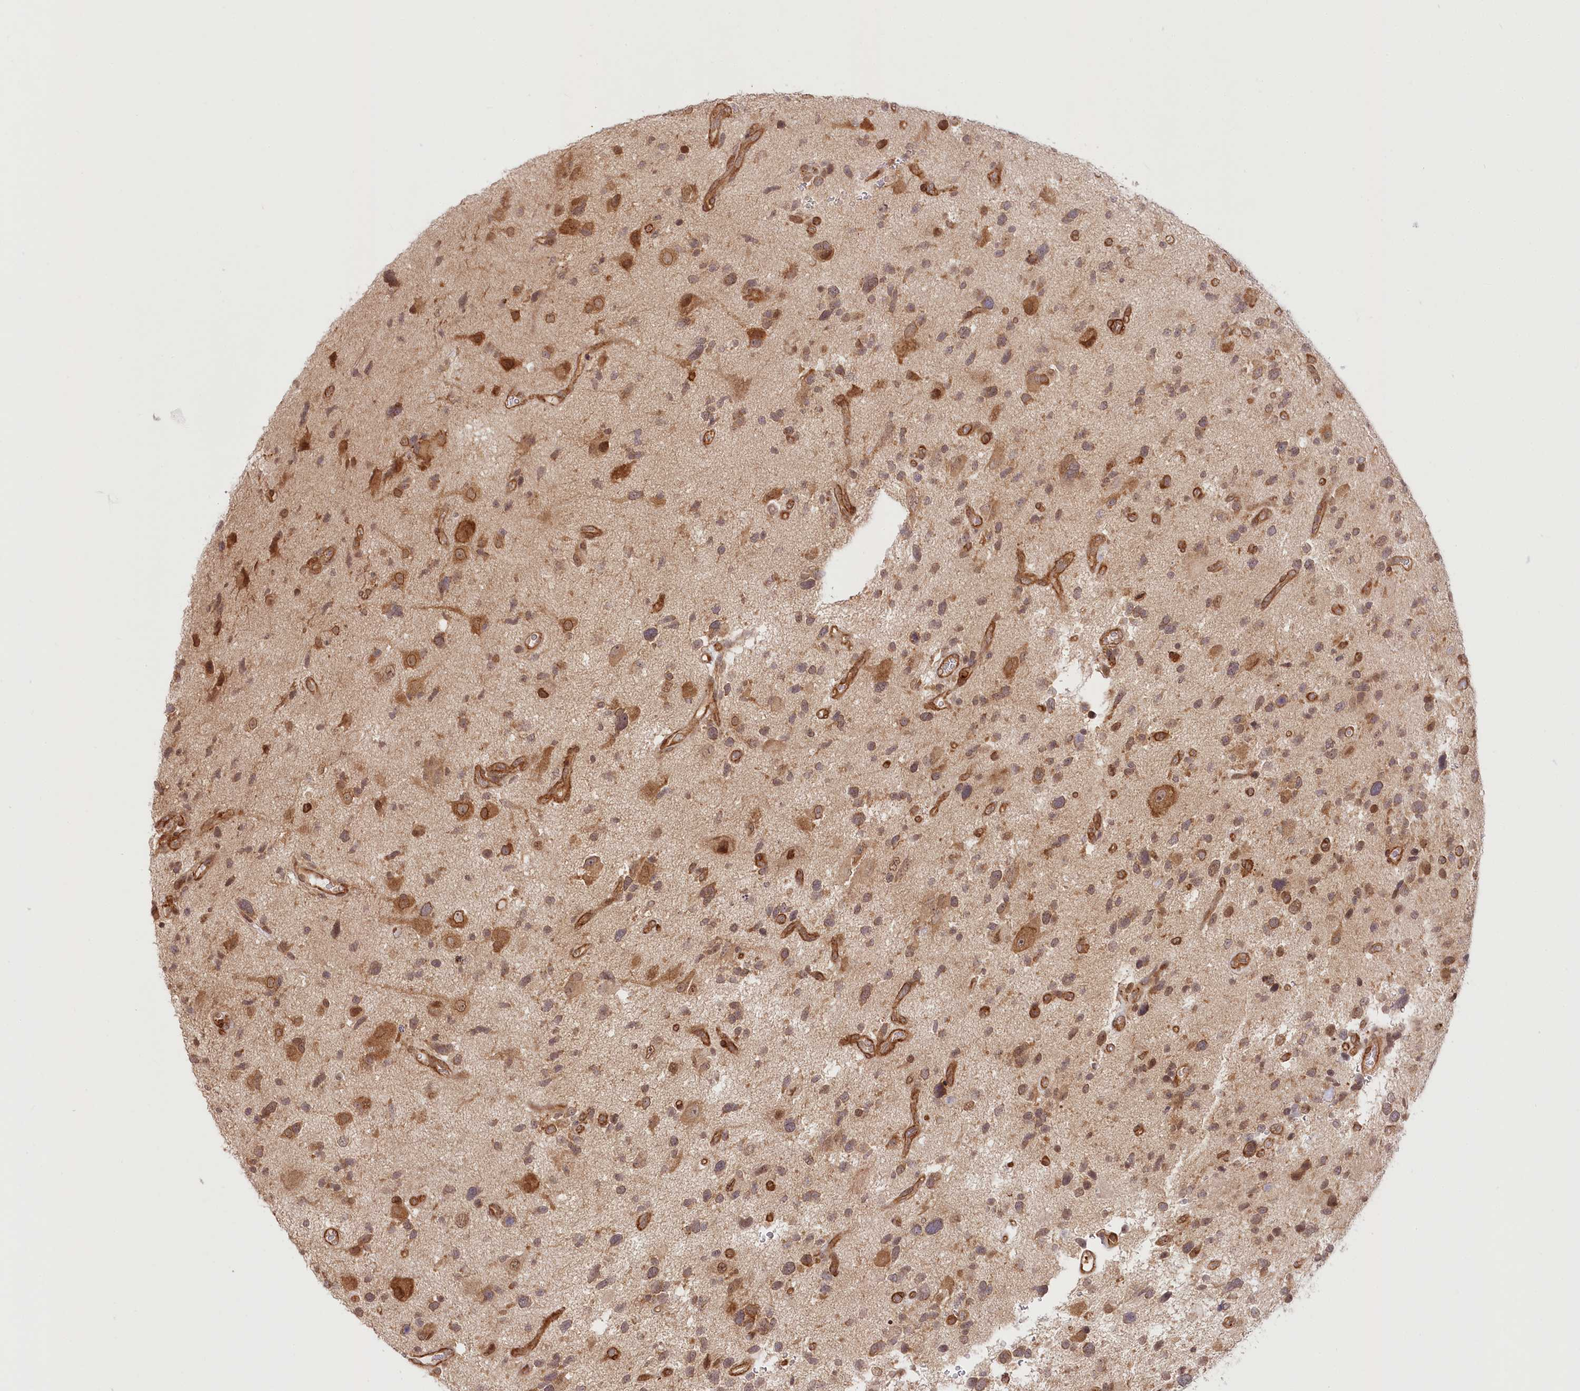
{"staining": {"intensity": "moderate", "quantity": "25%-75%", "location": "cytoplasmic/membranous"}, "tissue": "glioma", "cell_type": "Tumor cells", "image_type": "cancer", "snomed": [{"axis": "morphology", "description": "Glioma, malignant, High grade"}, {"axis": "topography", "description": "Brain"}], "caption": "Malignant high-grade glioma was stained to show a protein in brown. There is medium levels of moderate cytoplasmic/membranous staining in about 25%-75% of tumor cells. The staining was performed using DAB to visualize the protein expression in brown, while the nuclei were stained in blue with hematoxylin (Magnification: 20x).", "gene": "CEP70", "patient": {"sex": "male", "age": 33}}